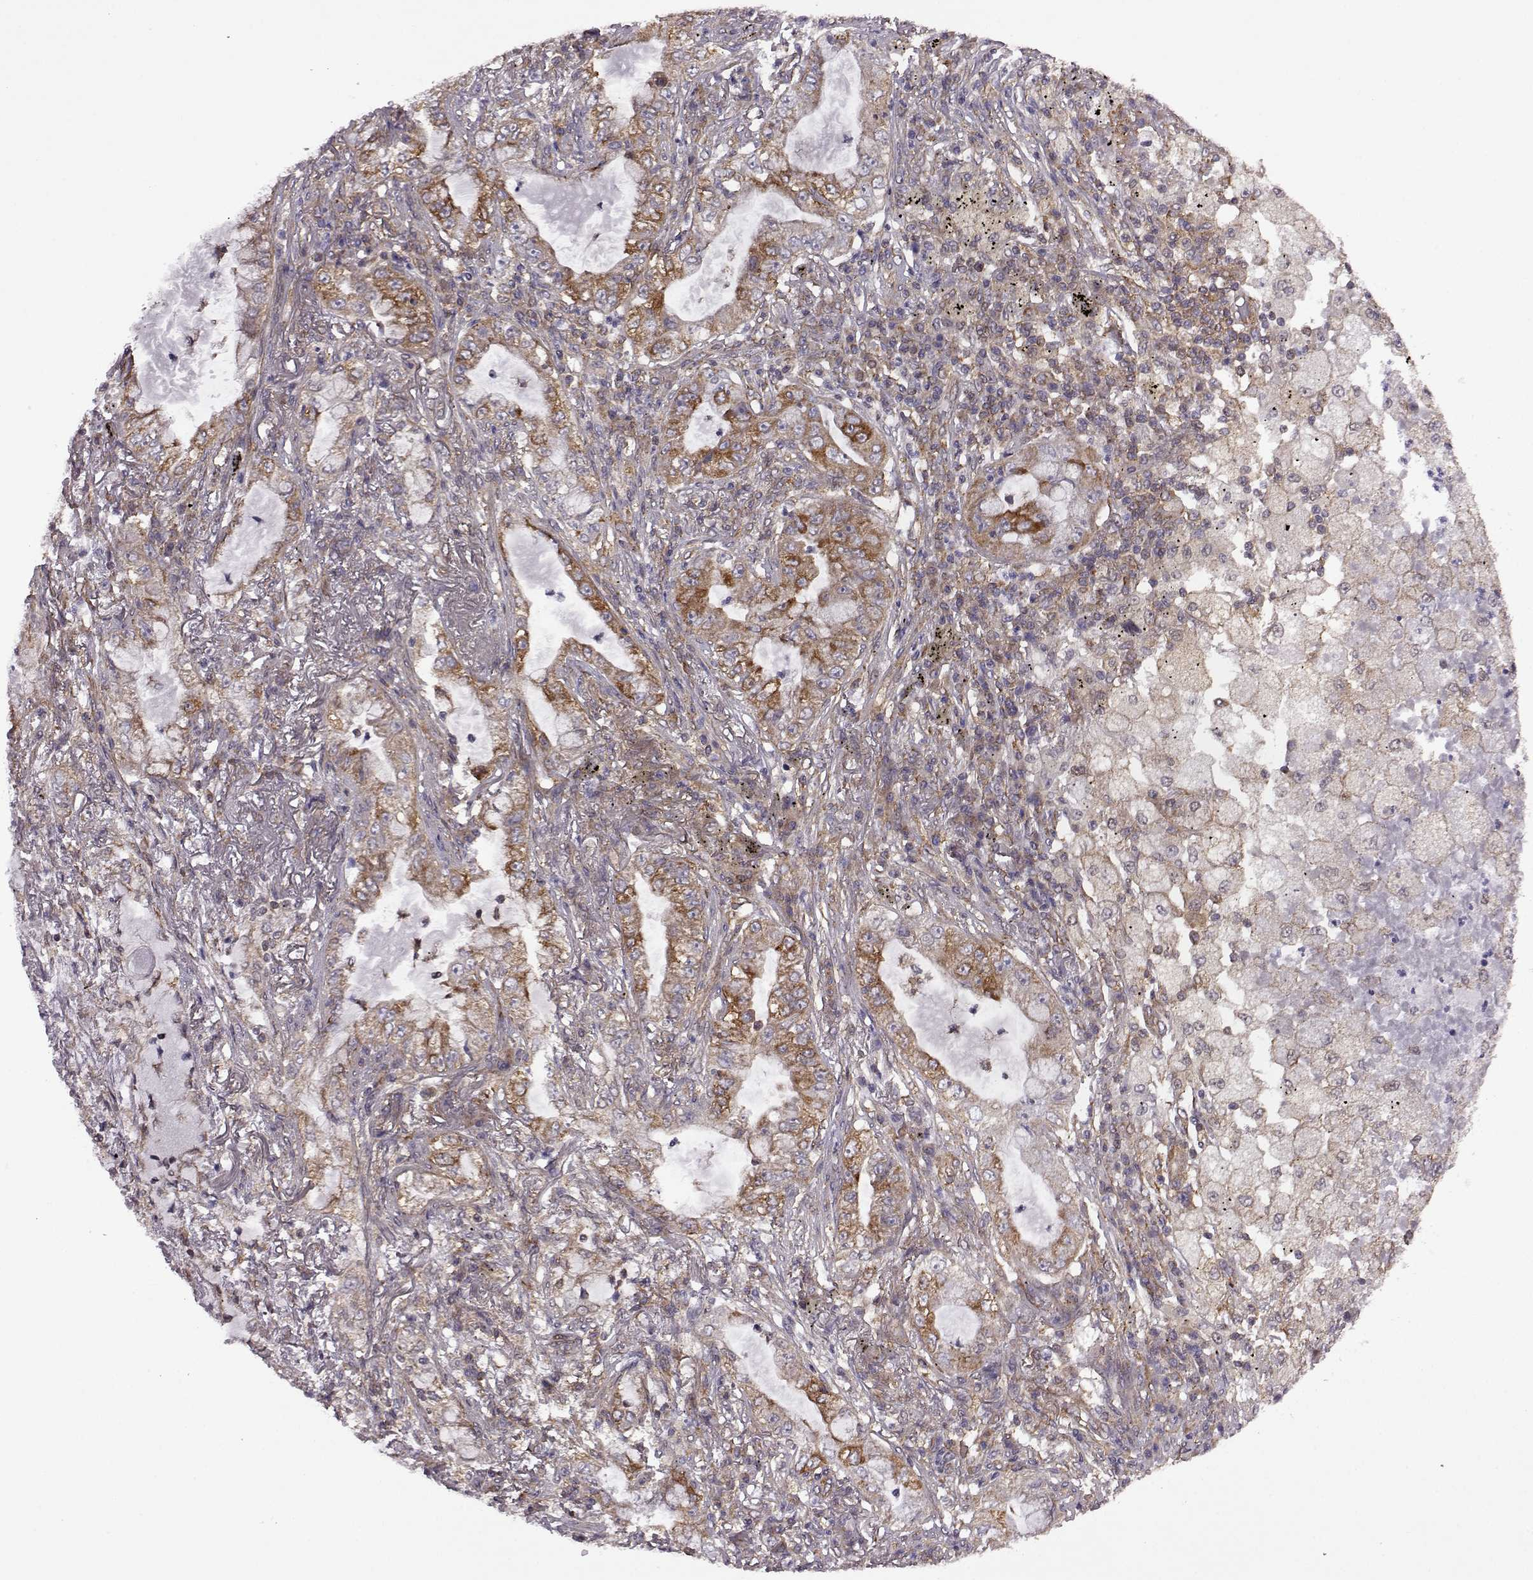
{"staining": {"intensity": "moderate", "quantity": ">75%", "location": "cytoplasmic/membranous"}, "tissue": "lung cancer", "cell_type": "Tumor cells", "image_type": "cancer", "snomed": [{"axis": "morphology", "description": "Adenocarcinoma, NOS"}, {"axis": "topography", "description": "Lung"}], "caption": "An image showing moderate cytoplasmic/membranous positivity in about >75% of tumor cells in adenocarcinoma (lung), as visualized by brown immunohistochemical staining.", "gene": "URI1", "patient": {"sex": "female", "age": 73}}